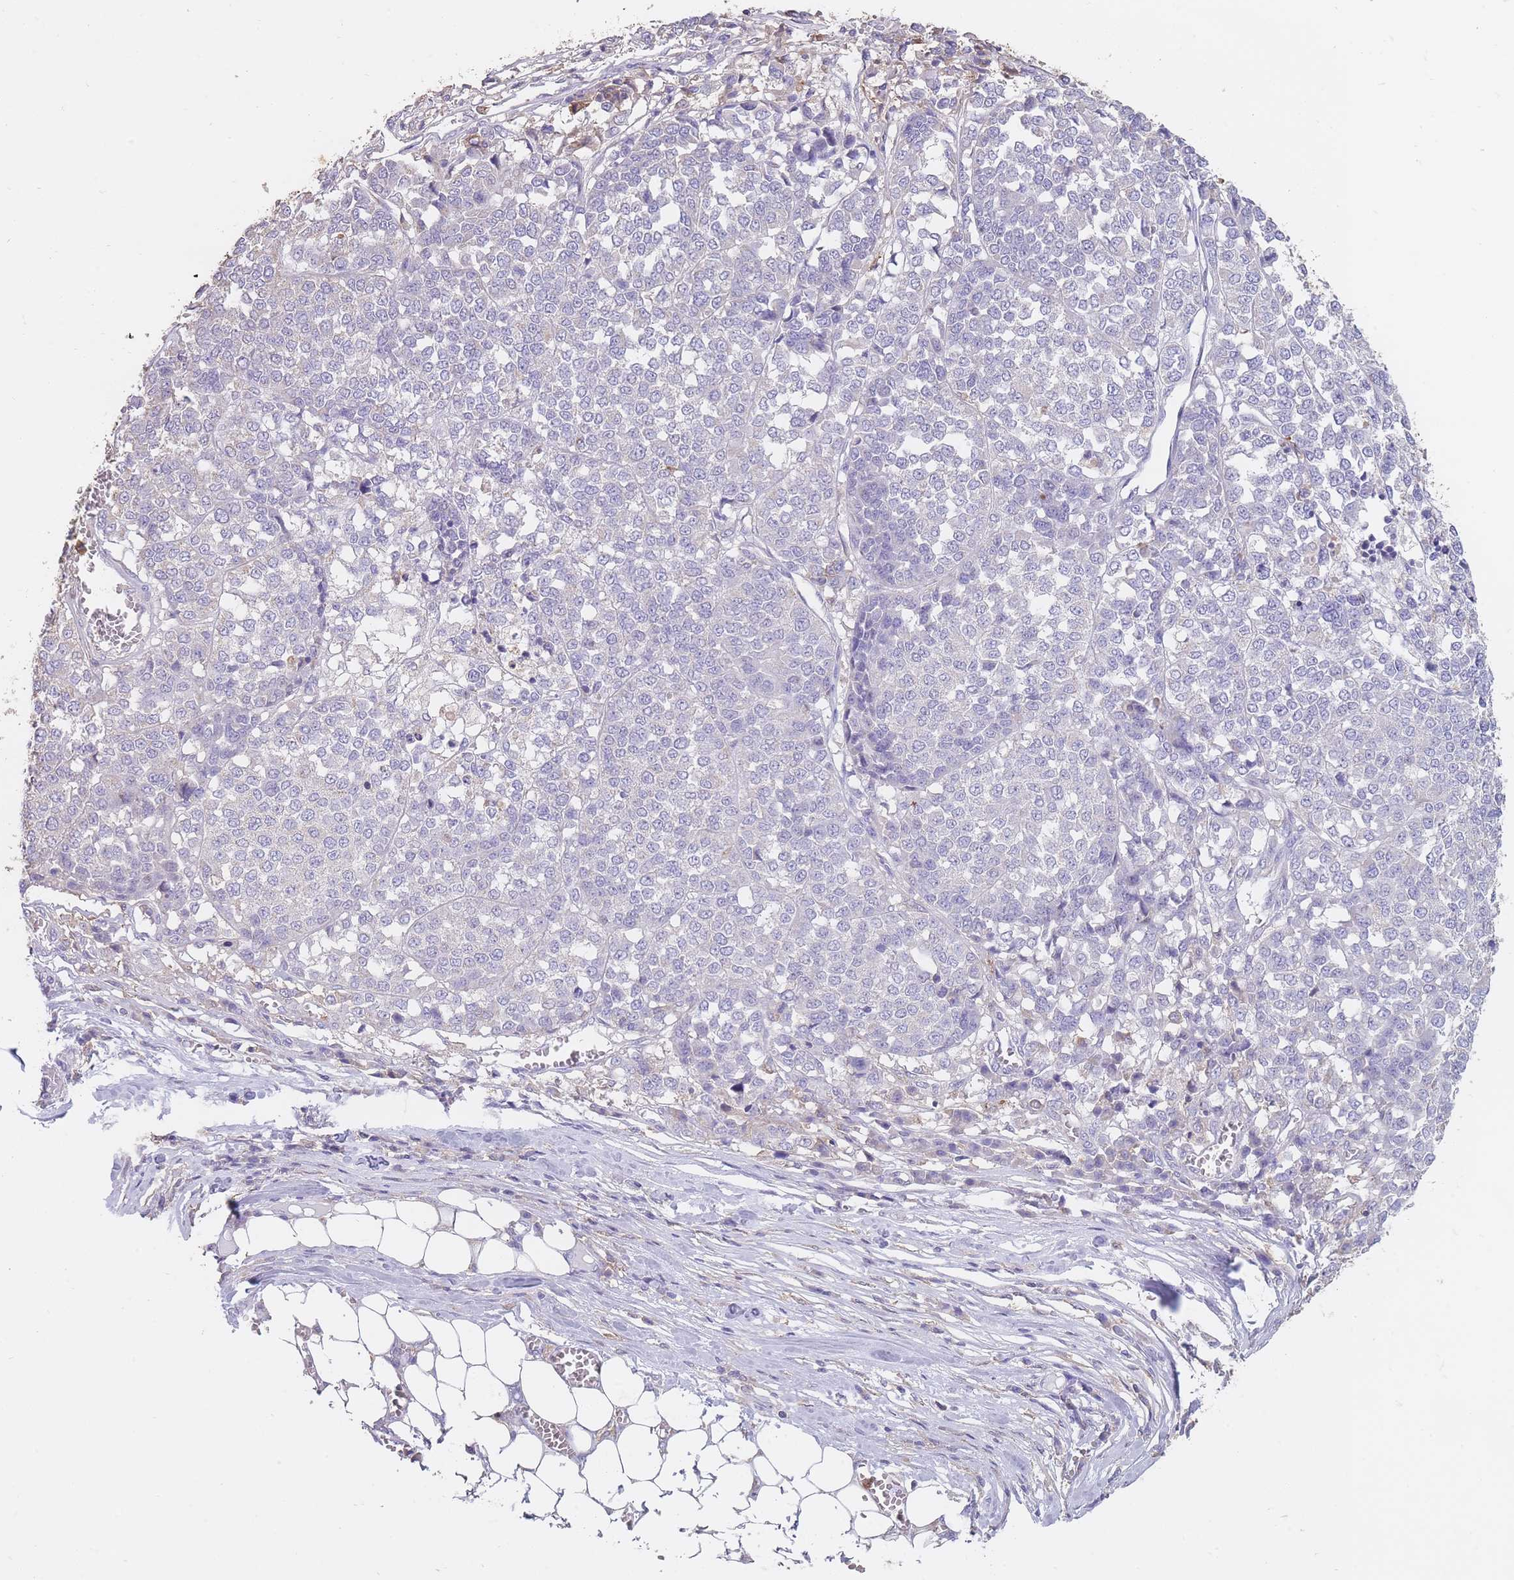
{"staining": {"intensity": "negative", "quantity": "none", "location": "none"}, "tissue": "melanoma", "cell_type": "Tumor cells", "image_type": "cancer", "snomed": [{"axis": "morphology", "description": "Malignant melanoma, Metastatic site"}, {"axis": "topography", "description": "Lymph node"}], "caption": "The immunohistochemistry (IHC) photomicrograph has no significant positivity in tumor cells of malignant melanoma (metastatic site) tissue. The staining was performed using DAB to visualize the protein expression in brown, while the nuclei were stained in blue with hematoxylin (Magnification: 20x).", "gene": "CLEC12A", "patient": {"sex": "male", "age": 44}}